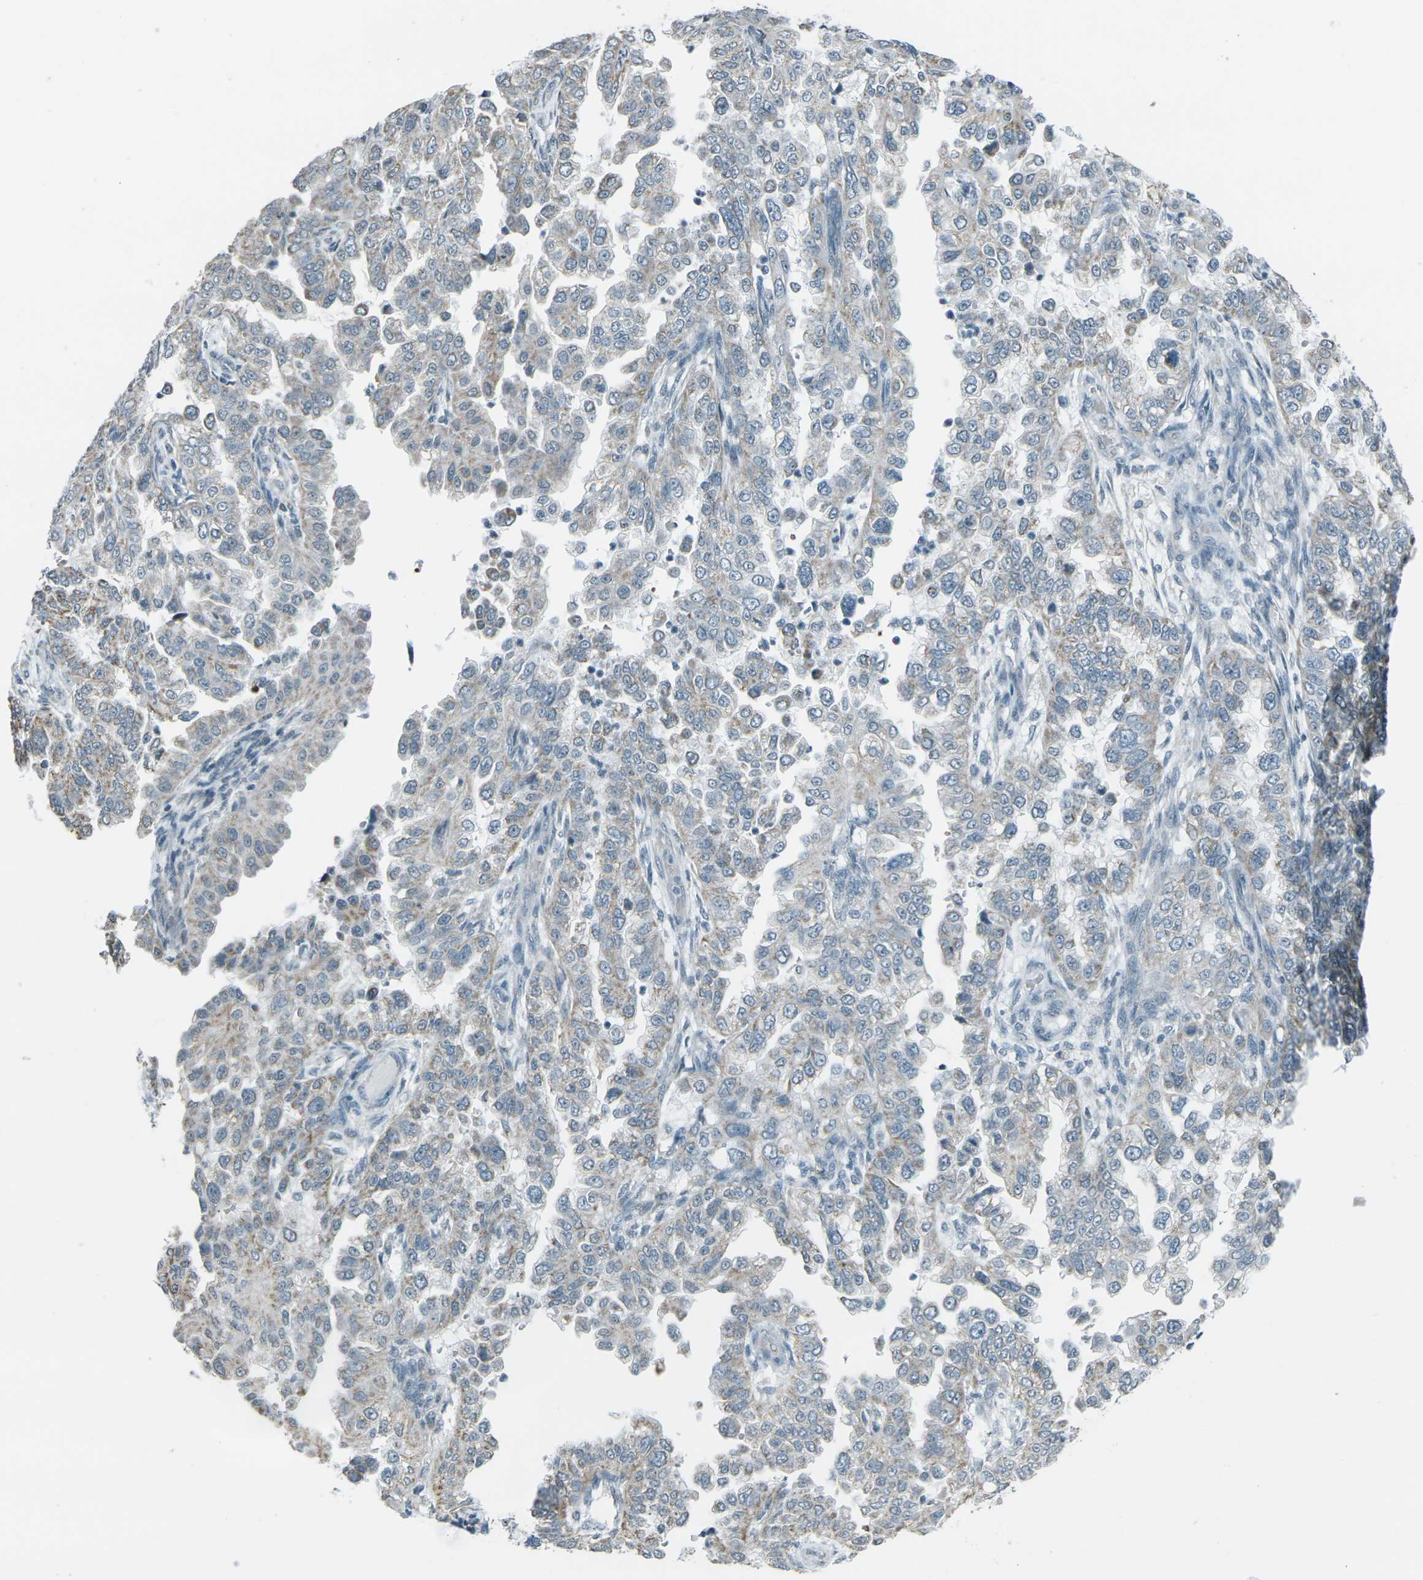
{"staining": {"intensity": "weak", "quantity": ">75%", "location": "cytoplasmic/membranous"}, "tissue": "endometrial cancer", "cell_type": "Tumor cells", "image_type": "cancer", "snomed": [{"axis": "morphology", "description": "Adenocarcinoma, NOS"}, {"axis": "topography", "description": "Endometrium"}], "caption": "Endometrial cancer (adenocarcinoma) stained with immunohistochemistry (IHC) exhibits weak cytoplasmic/membranous expression in about >75% of tumor cells.", "gene": "H2BC1", "patient": {"sex": "female", "age": 85}}